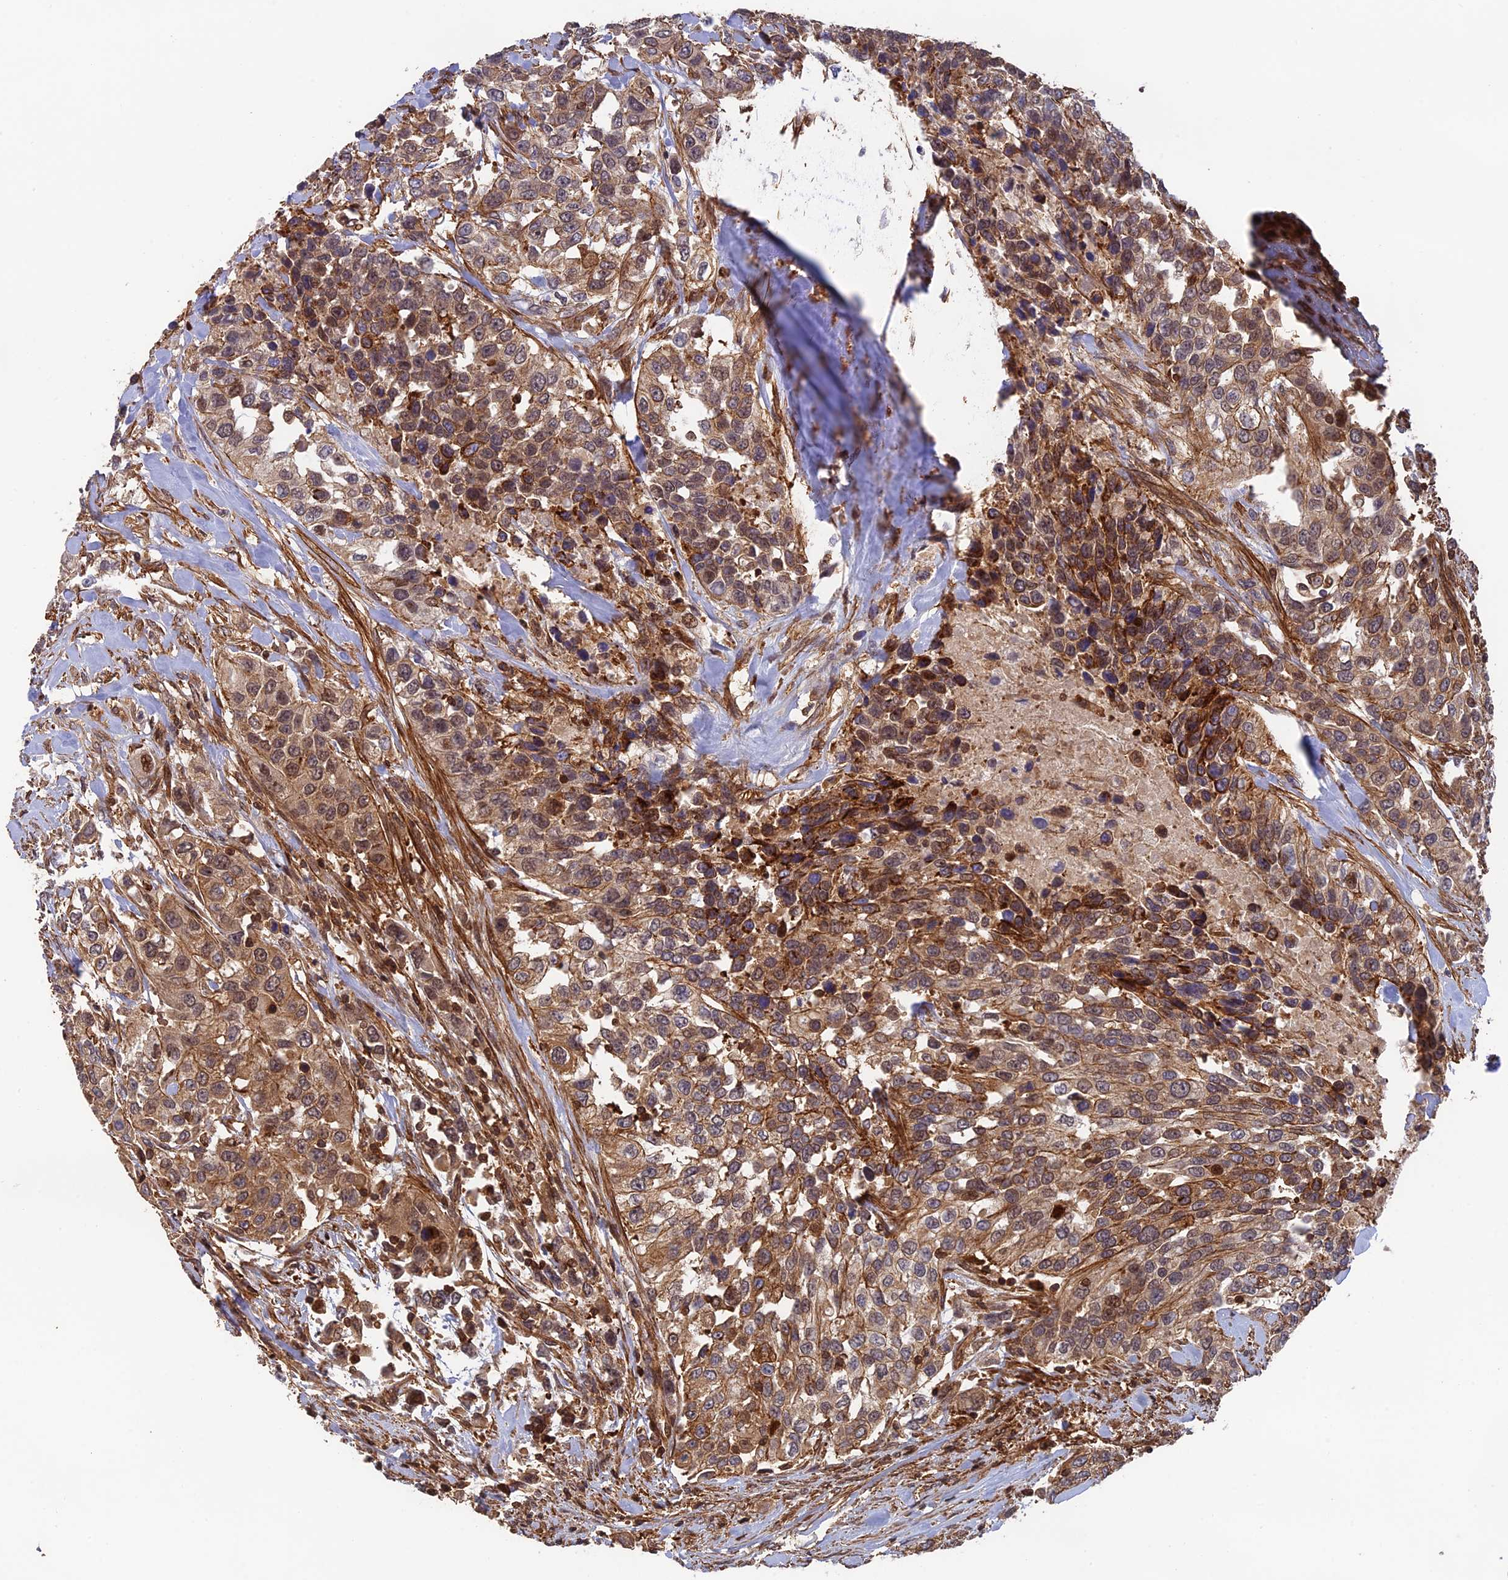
{"staining": {"intensity": "moderate", "quantity": ">75%", "location": "cytoplasmic/membranous"}, "tissue": "urothelial cancer", "cell_type": "Tumor cells", "image_type": "cancer", "snomed": [{"axis": "morphology", "description": "Urothelial carcinoma, High grade"}, {"axis": "topography", "description": "Urinary bladder"}], "caption": "IHC (DAB (3,3'-diaminobenzidine)) staining of human urothelial cancer exhibits moderate cytoplasmic/membranous protein expression in approximately >75% of tumor cells.", "gene": "OSBPL1A", "patient": {"sex": "female", "age": 80}}